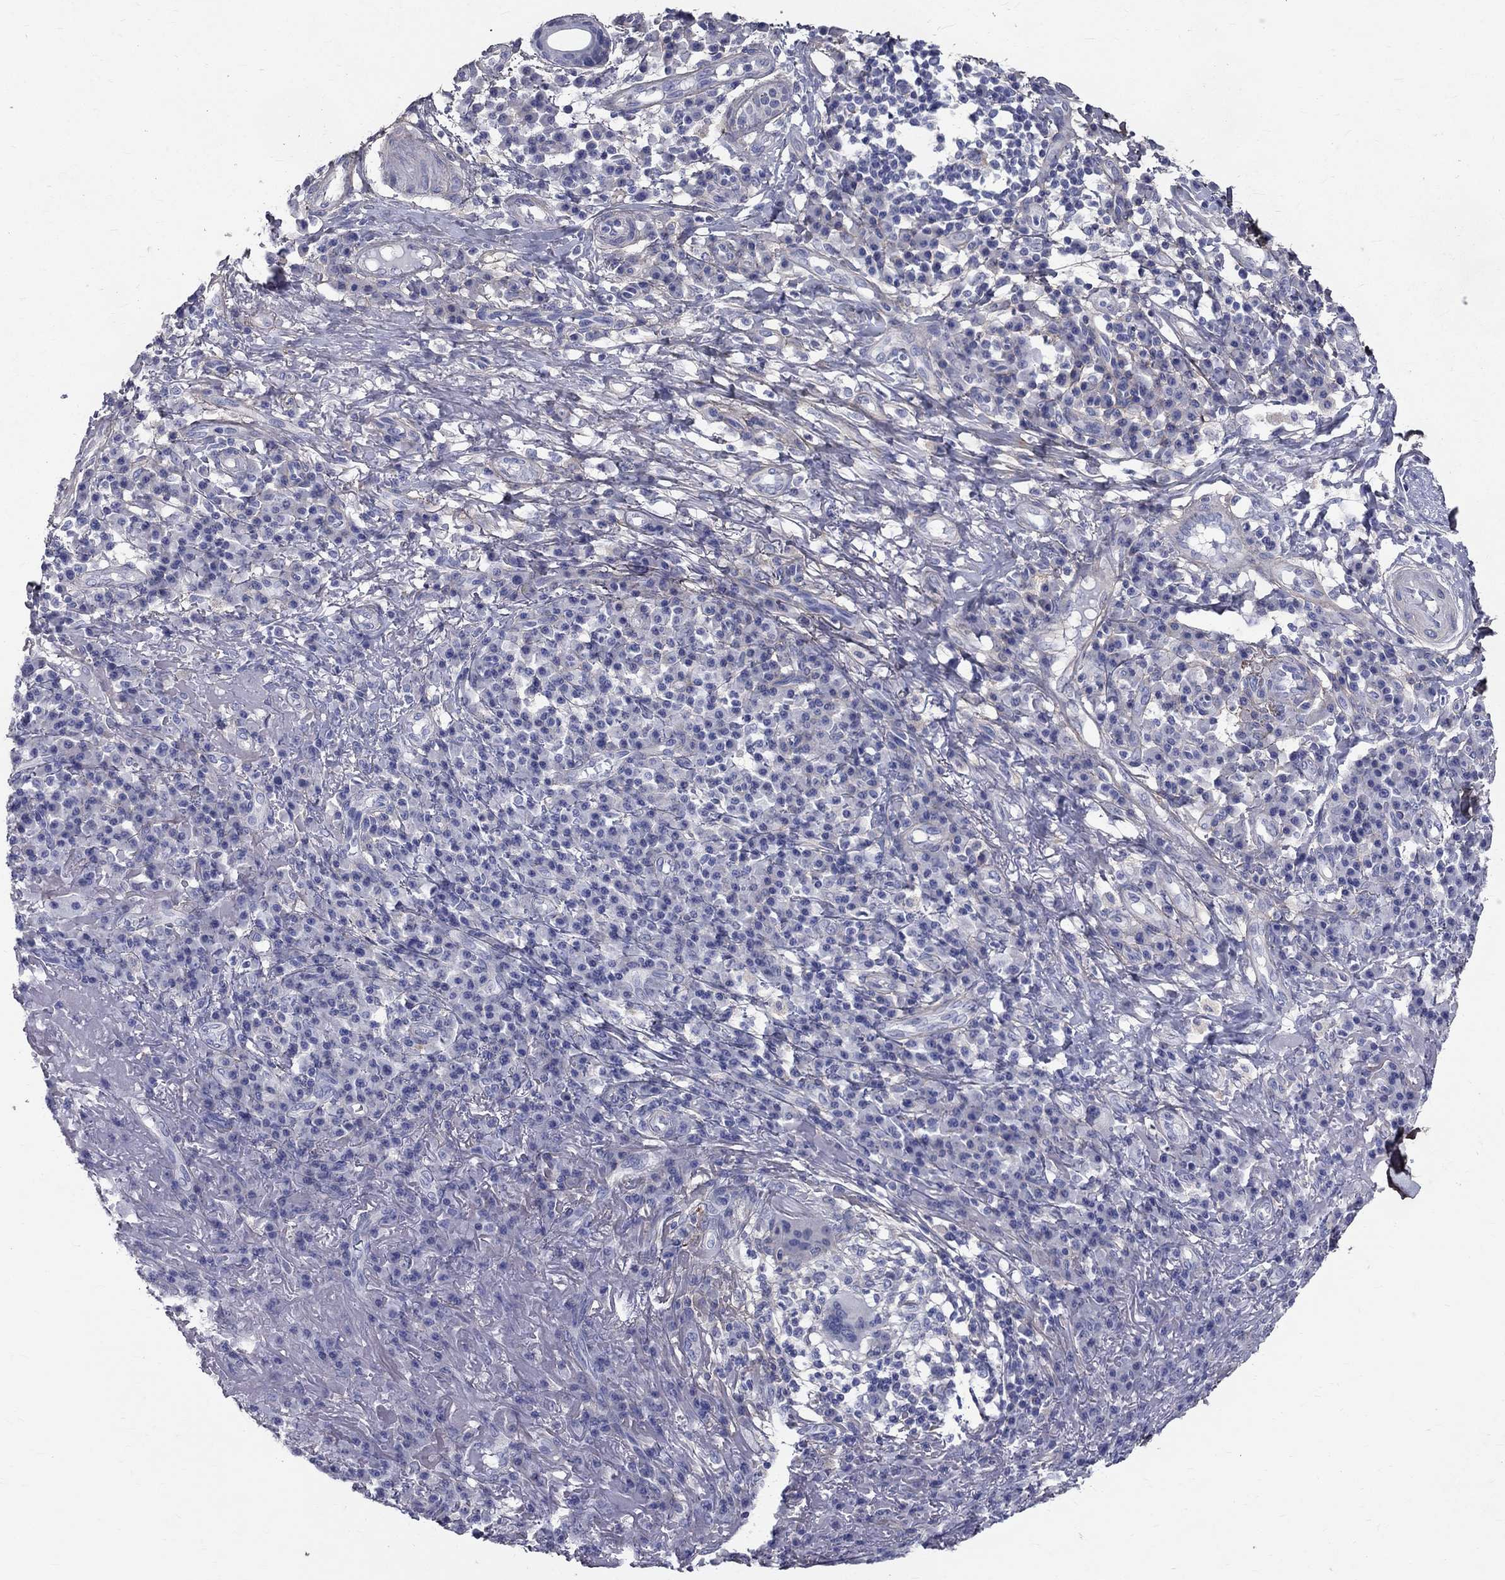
{"staining": {"intensity": "negative", "quantity": "none", "location": "none"}, "tissue": "skin cancer", "cell_type": "Tumor cells", "image_type": "cancer", "snomed": [{"axis": "morphology", "description": "Squamous cell carcinoma, NOS"}, {"axis": "topography", "description": "Skin"}], "caption": "Immunohistochemical staining of human skin squamous cell carcinoma exhibits no significant staining in tumor cells. (DAB (3,3'-diaminobenzidine) immunohistochemistry (IHC), high magnification).", "gene": "ANXA10", "patient": {"sex": "male", "age": 92}}